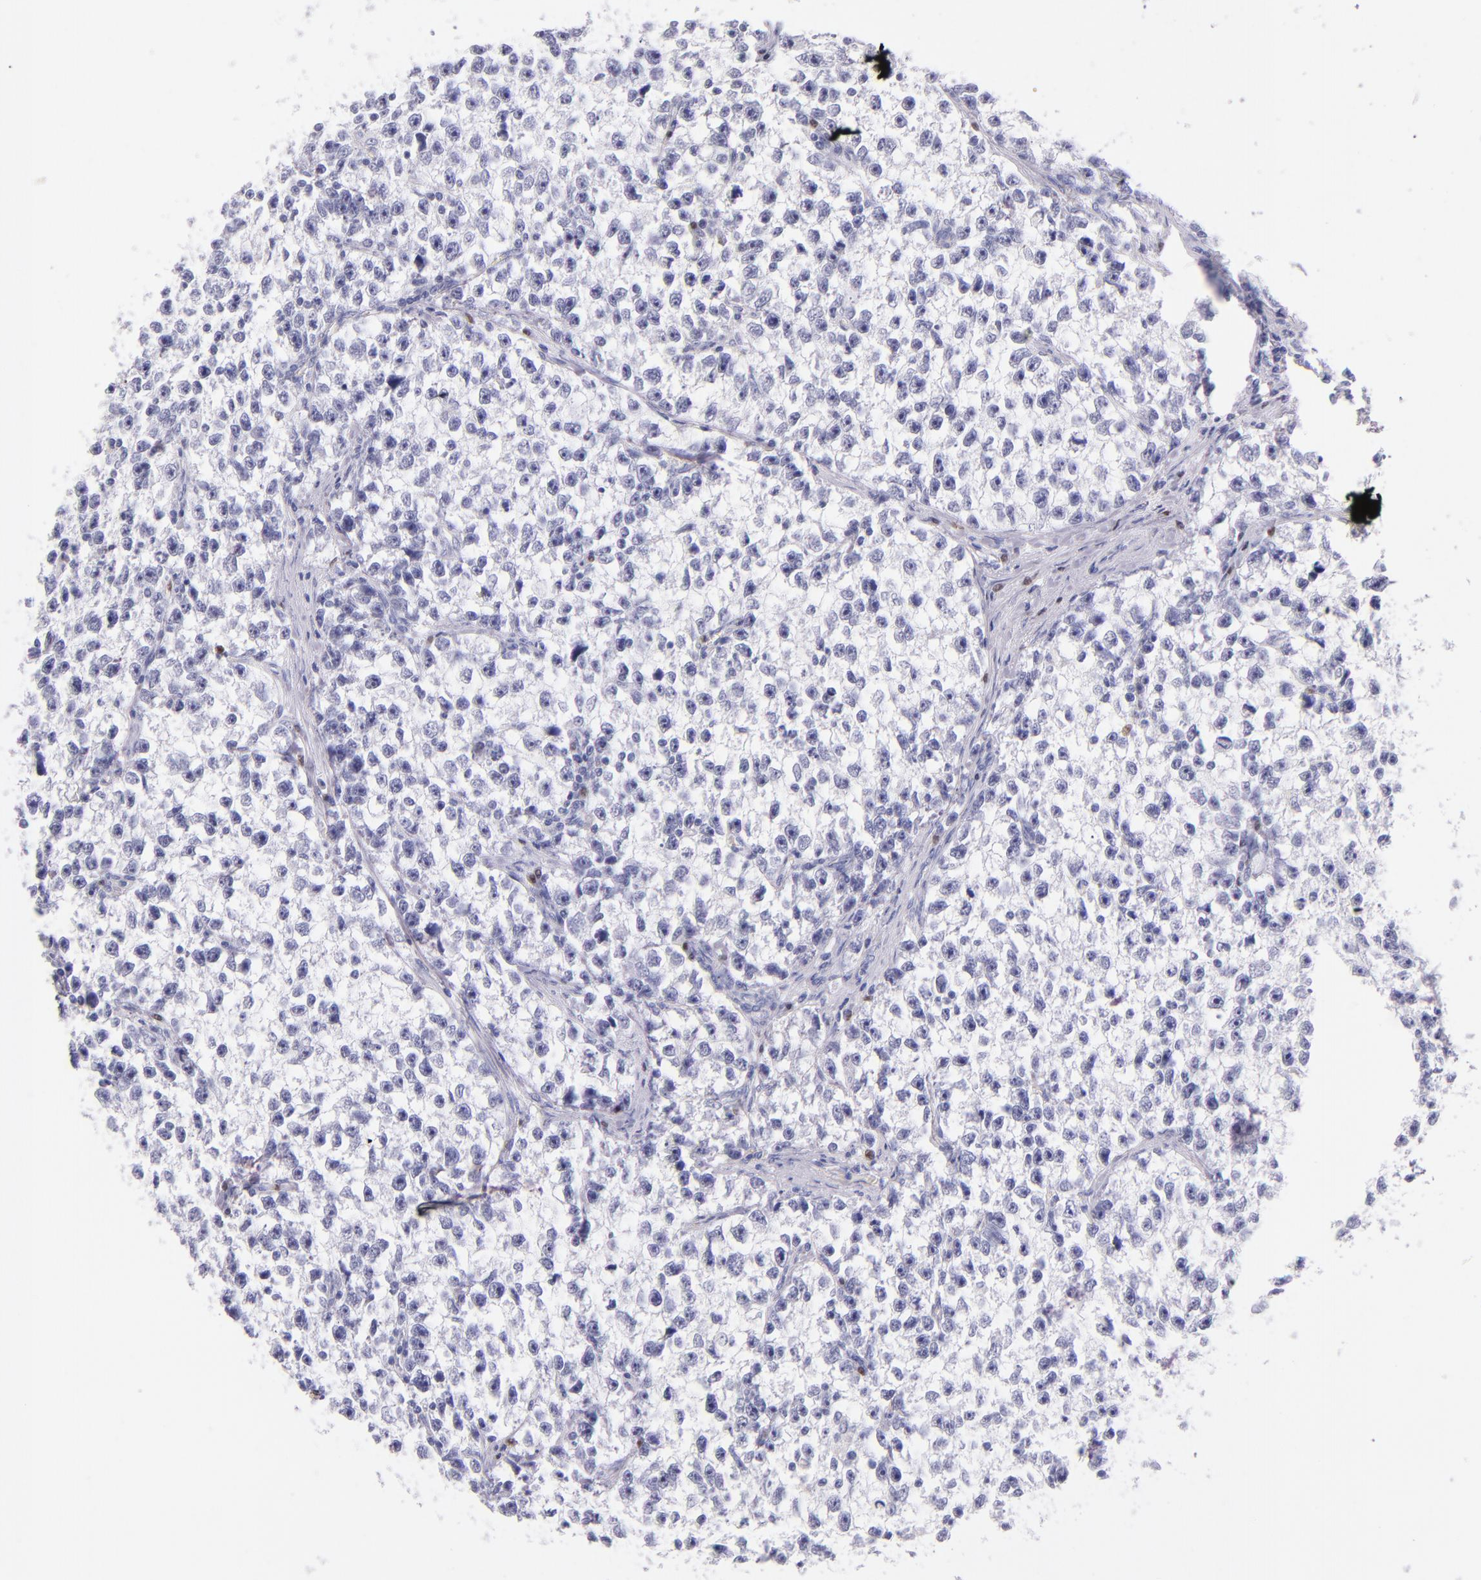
{"staining": {"intensity": "negative", "quantity": "none", "location": "none"}, "tissue": "testis cancer", "cell_type": "Tumor cells", "image_type": "cancer", "snomed": [{"axis": "morphology", "description": "Seminoma, NOS"}, {"axis": "morphology", "description": "Carcinoma, Embryonal, NOS"}, {"axis": "topography", "description": "Testis"}], "caption": "The histopathology image reveals no significant positivity in tumor cells of testis embryonal carcinoma. The staining is performed using DAB brown chromogen with nuclei counter-stained in using hematoxylin.", "gene": "IRF4", "patient": {"sex": "male", "age": 30}}